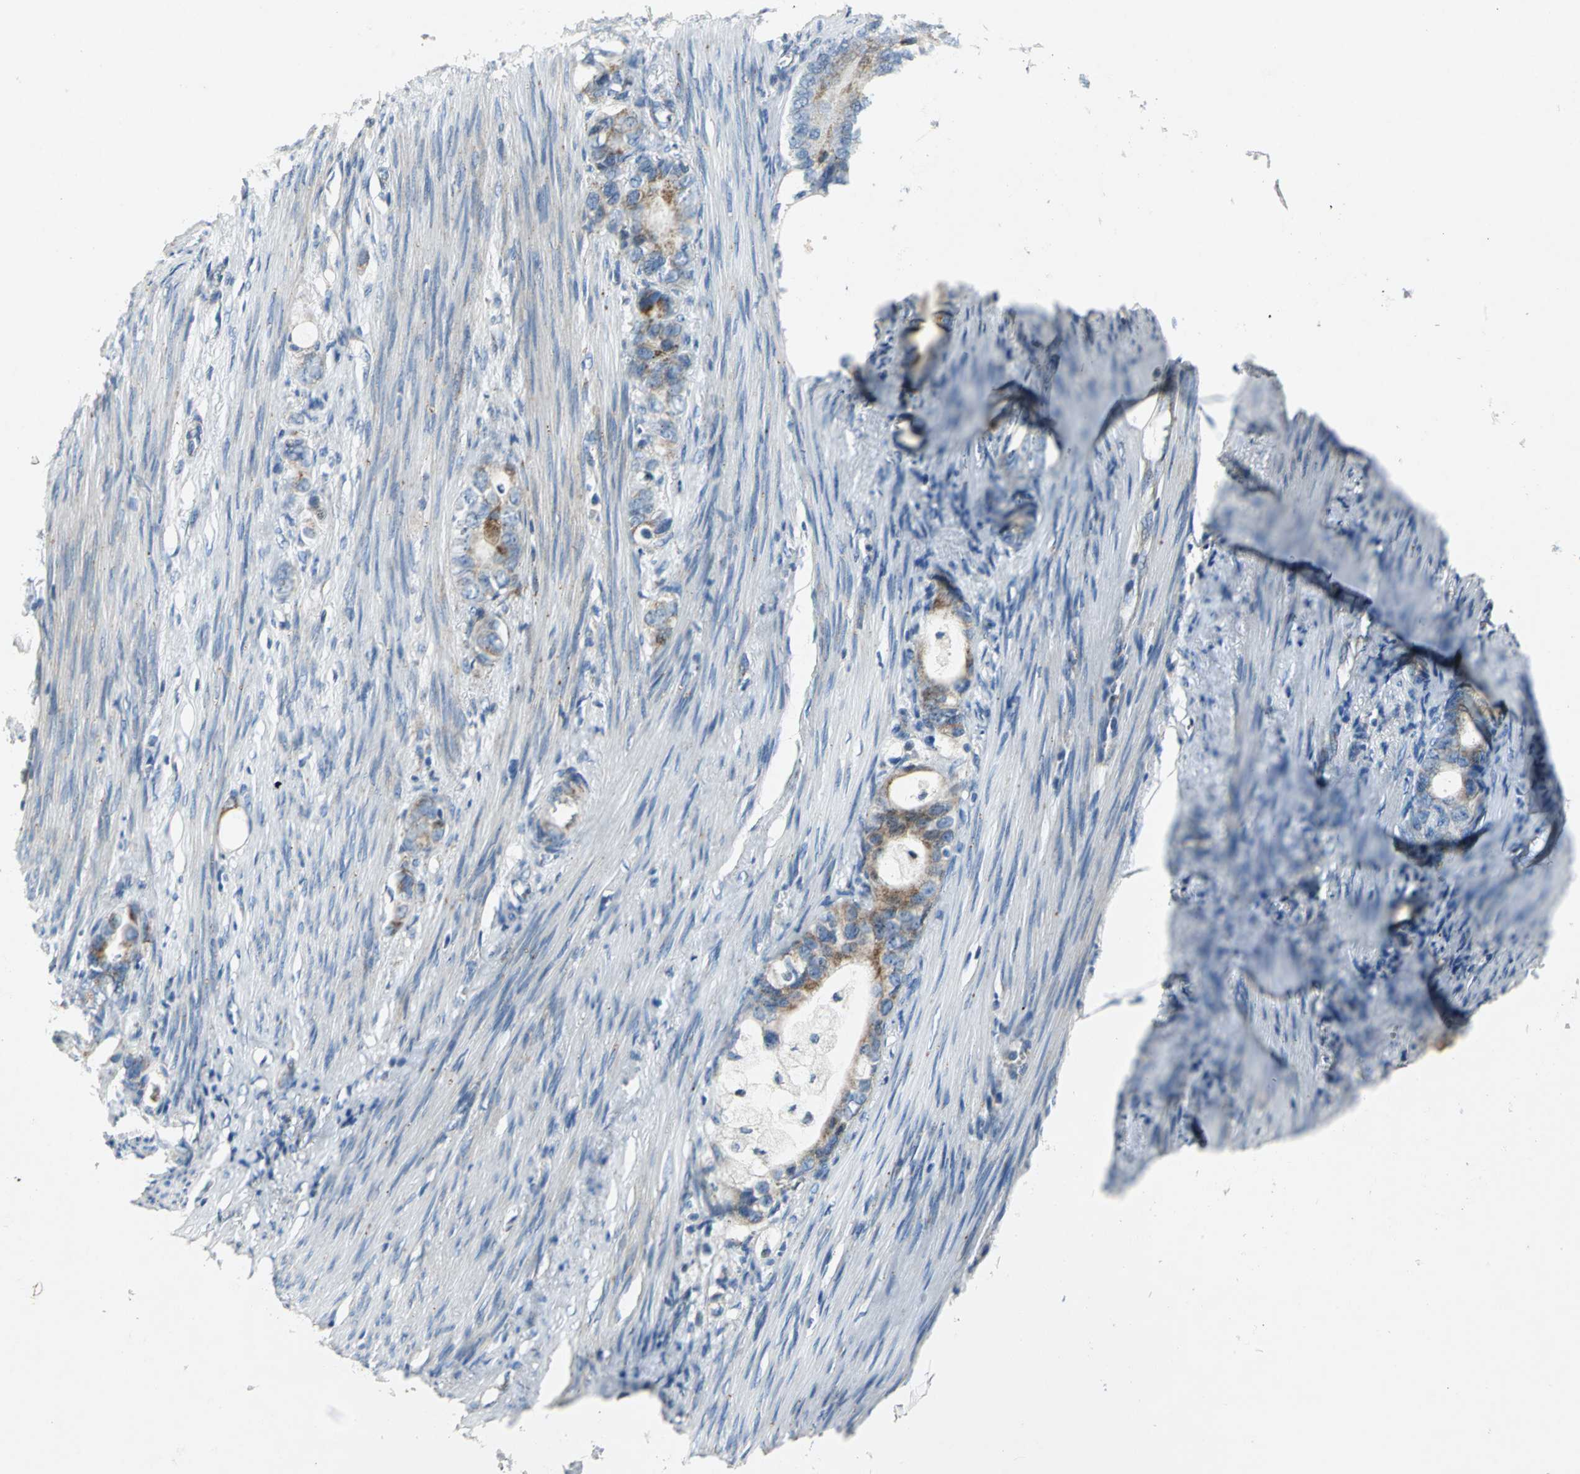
{"staining": {"intensity": "moderate", "quantity": ">75%", "location": "cytoplasmic/membranous"}, "tissue": "stomach cancer", "cell_type": "Tumor cells", "image_type": "cancer", "snomed": [{"axis": "morphology", "description": "Adenocarcinoma, NOS"}, {"axis": "topography", "description": "Stomach"}], "caption": "There is medium levels of moderate cytoplasmic/membranous expression in tumor cells of adenocarcinoma (stomach), as demonstrated by immunohistochemical staining (brown color).", "gene": "SPPL2B", "patient": {"sex": "female", "age": 75}}